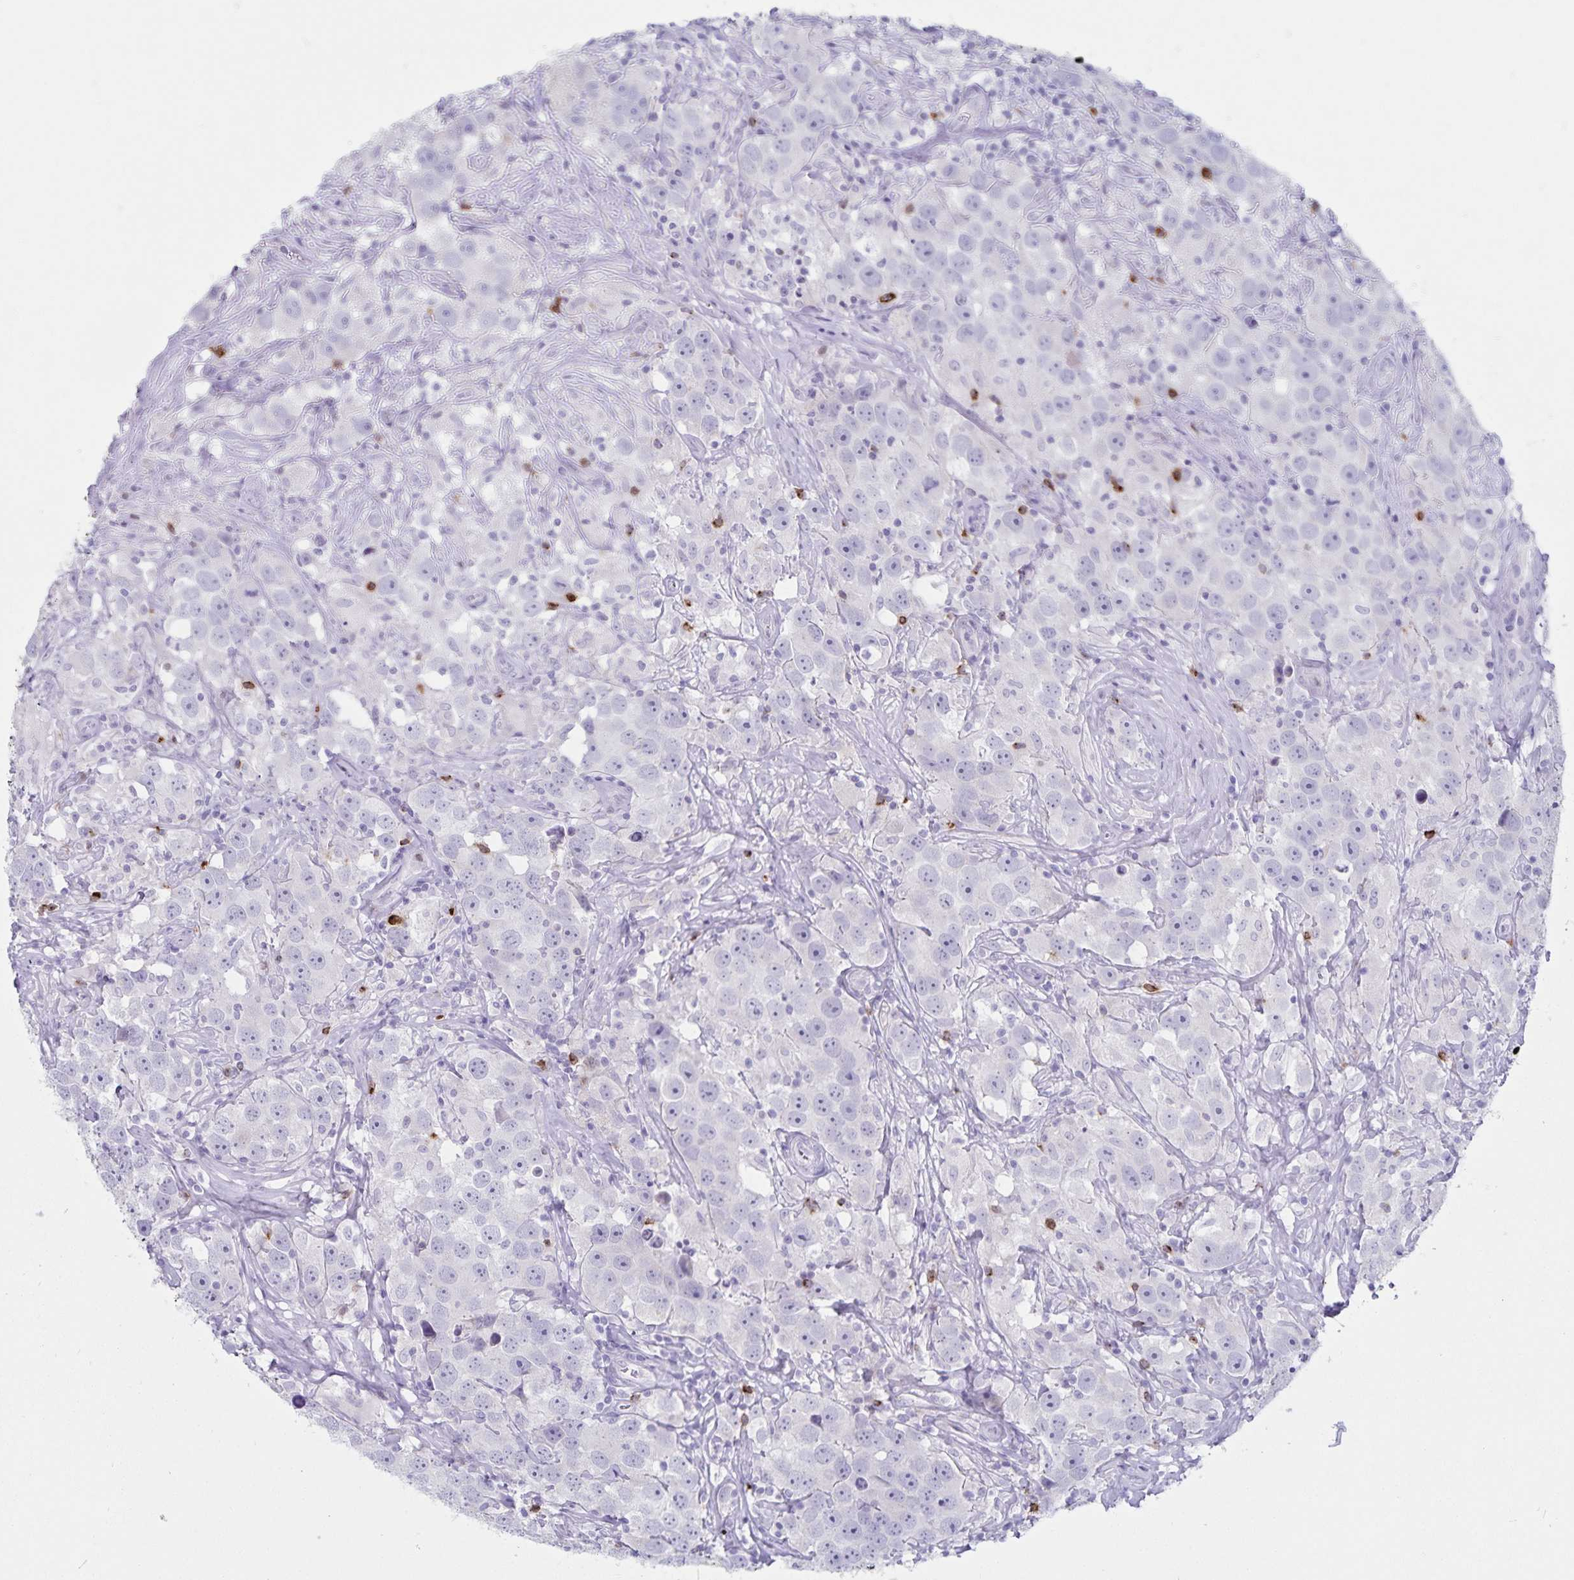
{"staining": {"intensity": "negative", "quantity": "none", "location": "none"}, "tissue": "testis cancer", "cell_type": "Tumor cells", "image_type": "cancer", "snomed": [{"axis": "morphology", "description": "Seminoma, NOS"}, {"axis": "topography", "description": "Testis"}], "caption": "DAB (3,3'-diaminobenzidine) immunohistochemical staining of human seminoma (testis) demonstrates no significant positivity in tumor cells.", "gene": "GNLY", "patient": {"sex": "male", "age": 49}}